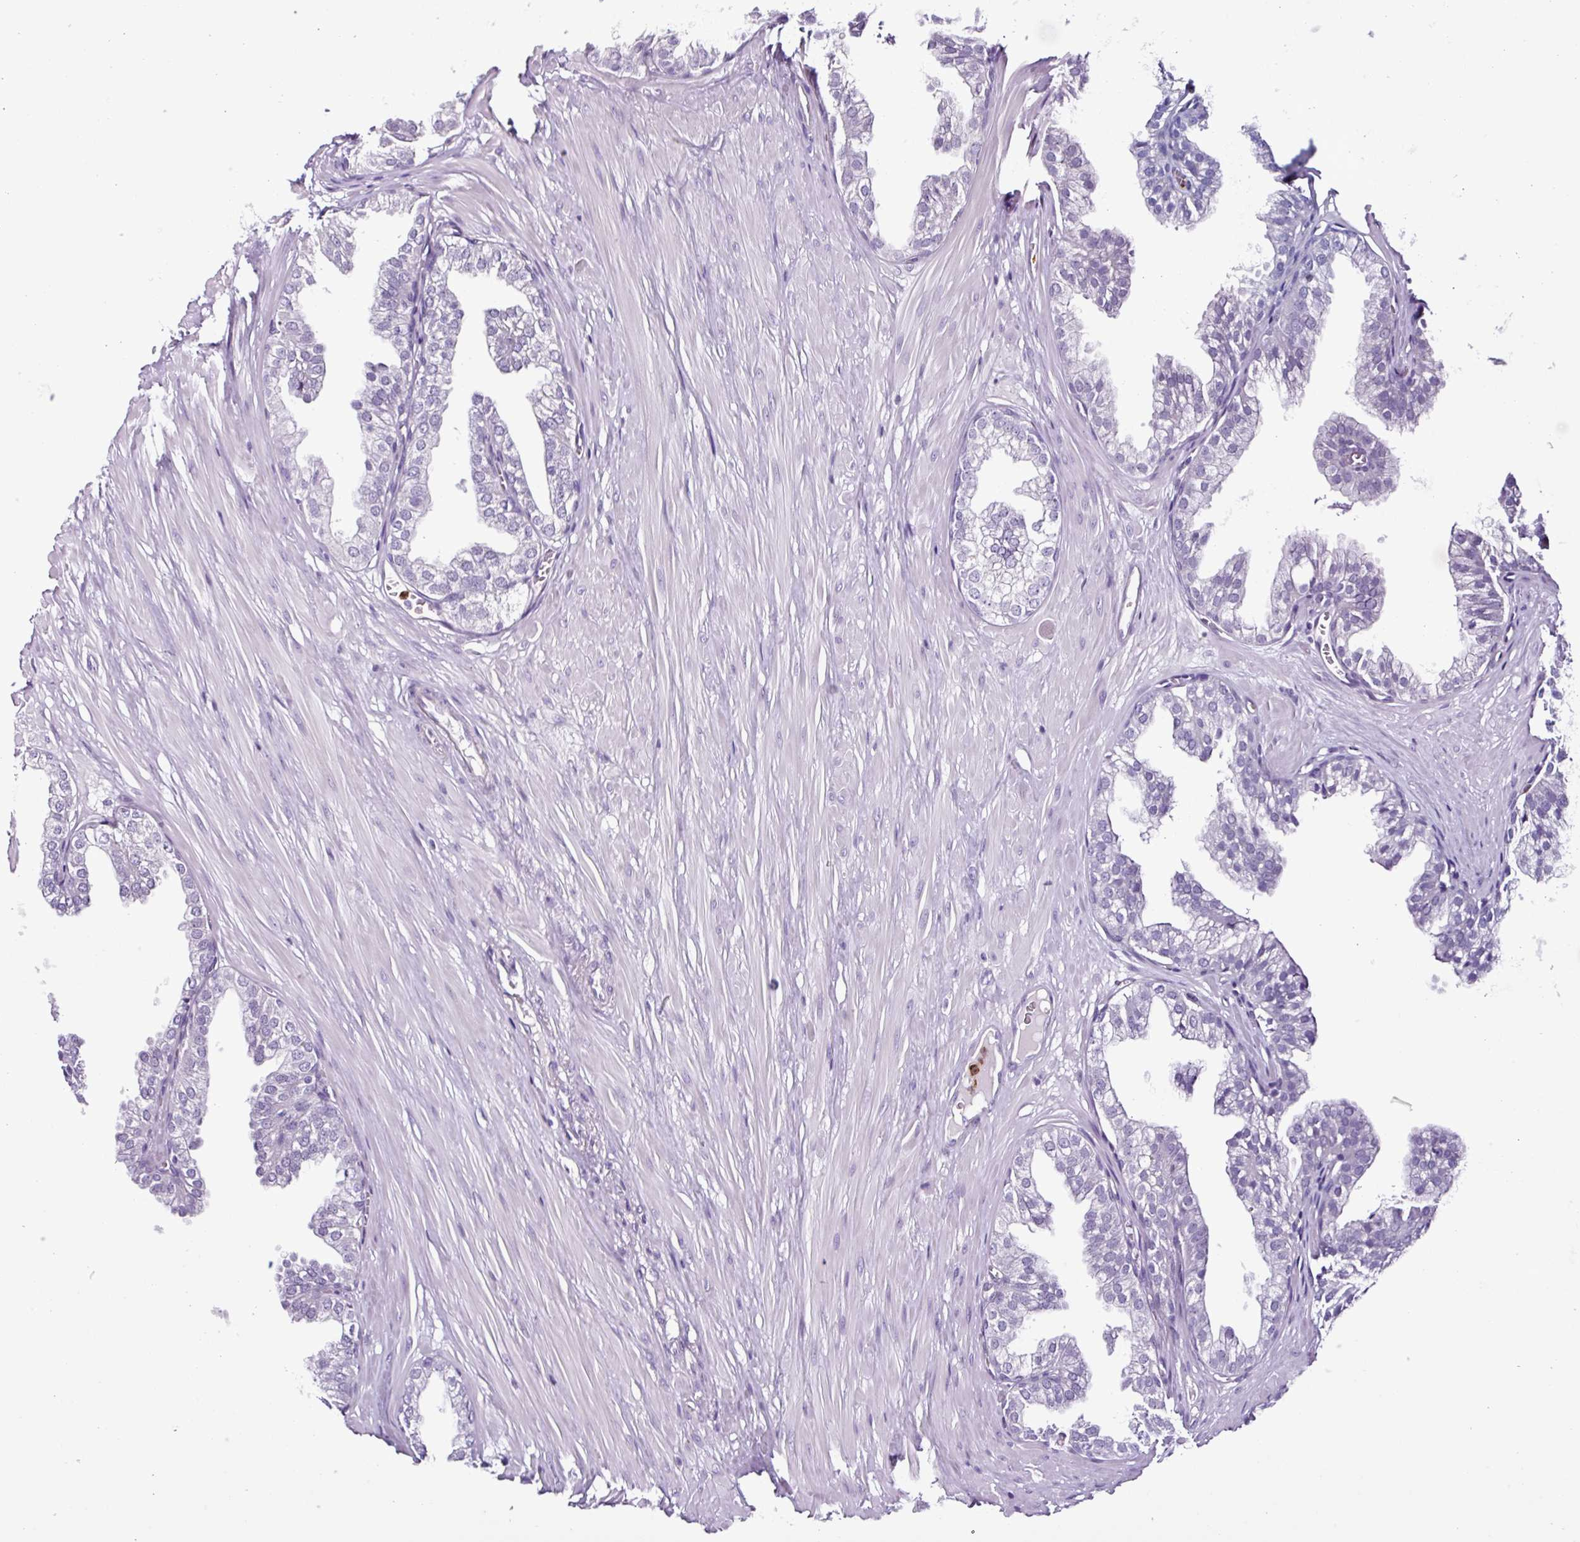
{"staining": {"intensity": "negative", "quantity": "none", "location": "none"}, "tissue": "prostate", "cell_type": "Glandular cells", "image_type": "normal", "snomed": [{"axis": "morphology", "description": "Normal tissue, NOS"}, {"axis": "topography", "description": "Prostate"}, {"axis": "topography", "description": "Peripheral nerve tissue"}], "caption": "This micrograph is of normal prostate stained with IHC to label a protein in brown with the nuclei are counter-stained blue. There is no expression in glandular cells.", "gene": "TMEM178A", "patient": {"sex": "male", "age": 55}}